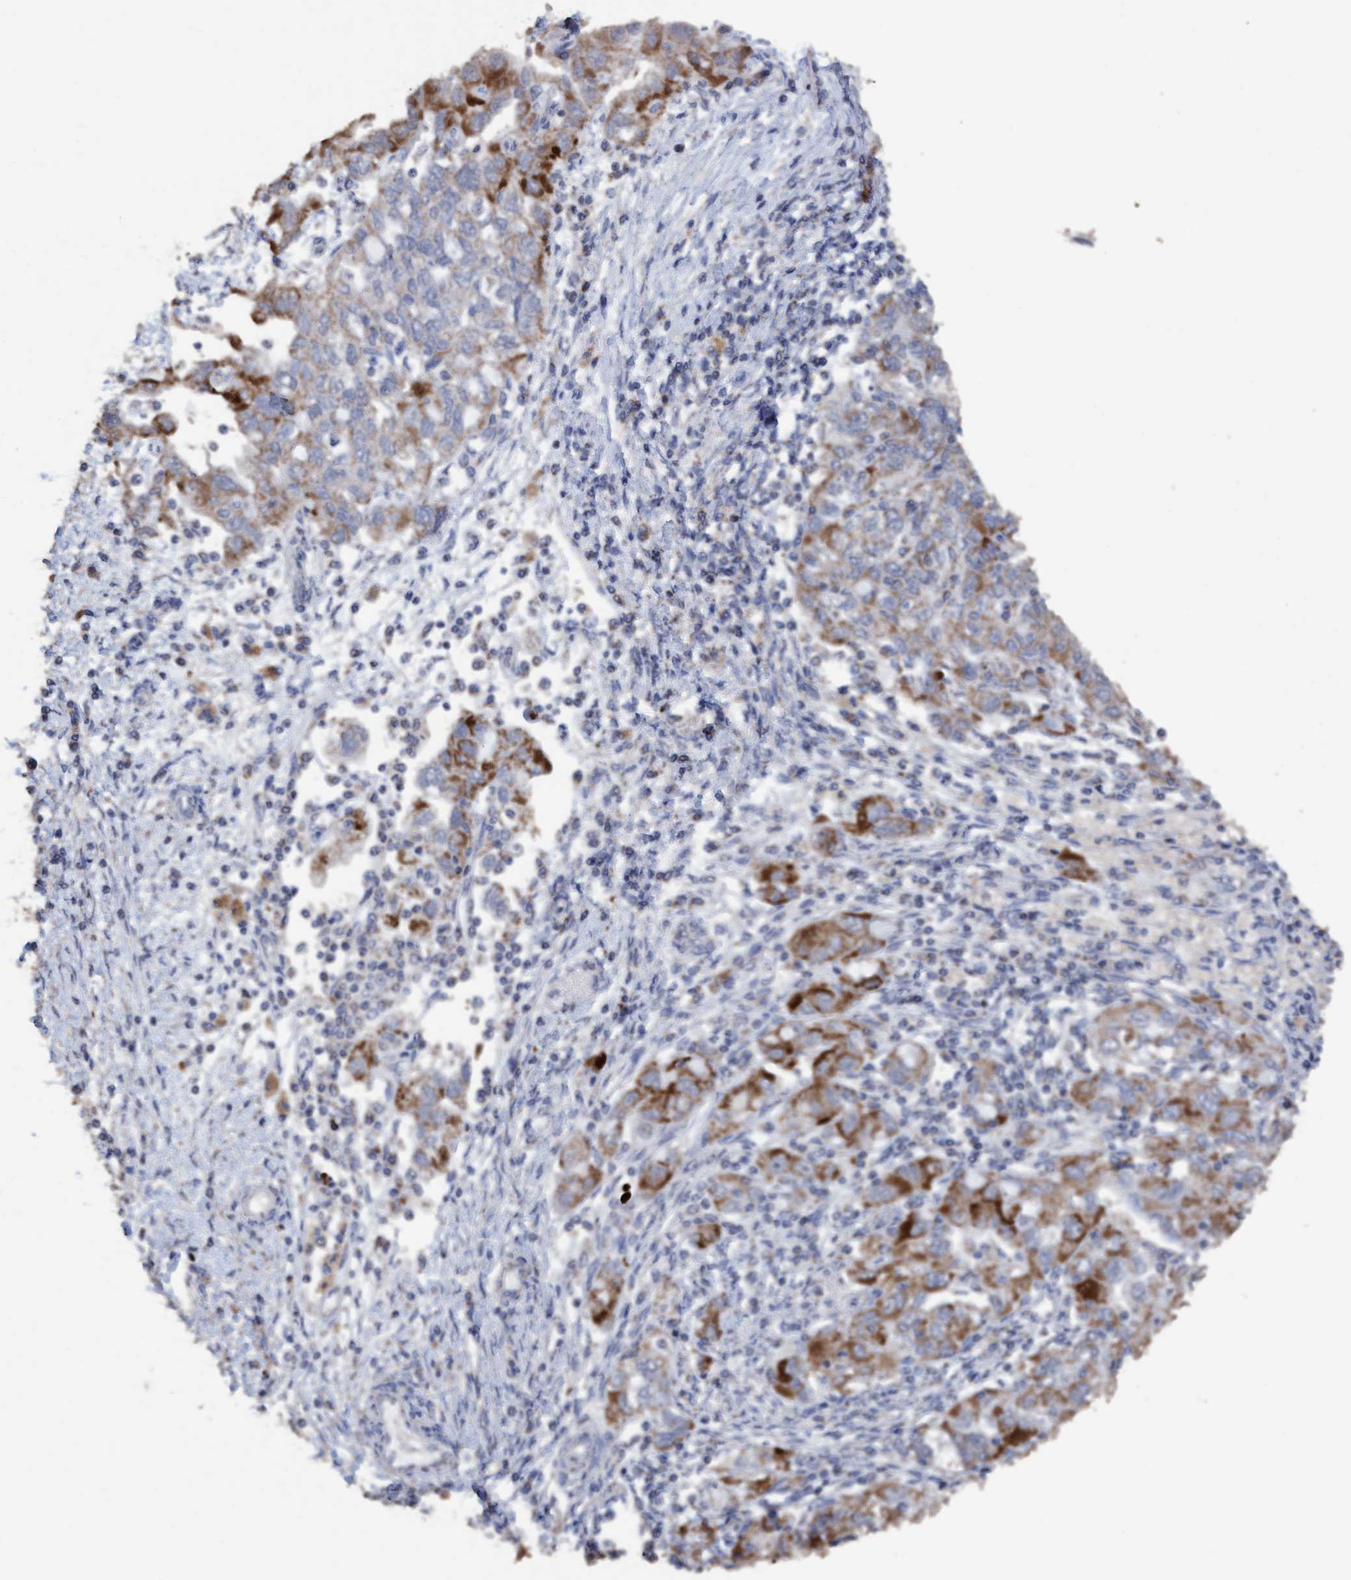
{"staining": {"intensity": "moderate", "quantity": ">75%", "location": "cytoplasmic/membranous"}, "tissue": "ovarian cancer", "cell_type": "Tumor cells", "image_type": "cancer", "snomed": [{"axis": "morphology", "description": "Carcinoma, NOS"}, {"axis": "morphology", "description": "Cystadenocarcinoma, serous, NOS"}, {"axis": "topography", "description": "Ovary"}], "caption": "Immunohistochemistry (IHC) staining of ovarian cancer, which demonstrates medium levels of moderate cytoplasmic/membranous positivity in approximately >75% of tumor cells indicating moderate cytoplasmic/membranous protein positivity. The staining was performed using DAB (3,3'-diaminobenzidine) (brown) for protein detection and nuclei were counterstained in hematoxylin (blue).", "gene": "RSAD1", "patient": {"sex": "female", "age": 69}}